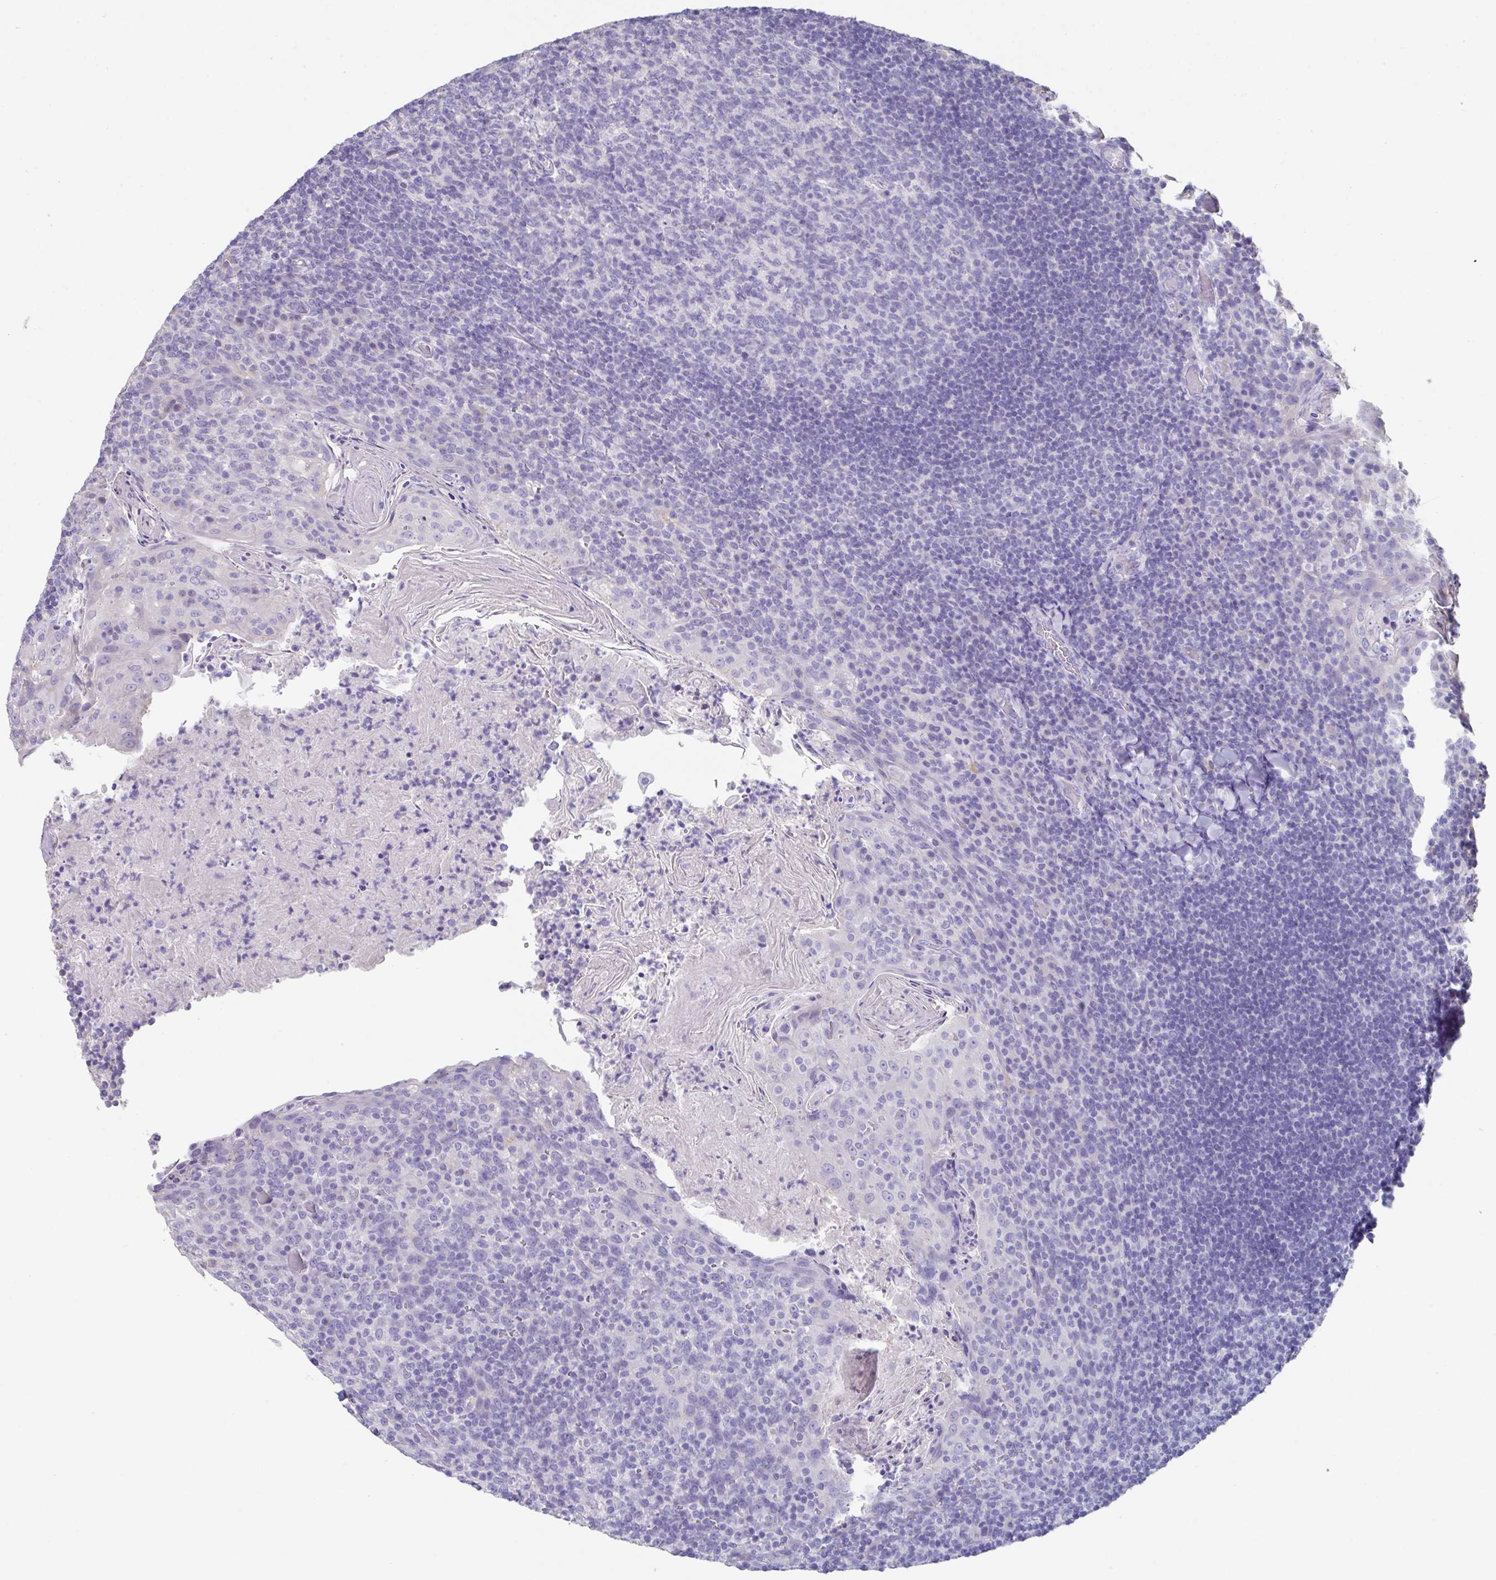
{"staining": {"intensity": "negative", "quantity": "none", "location": "none"}, "tissue": "tonsil", "cell_type": "Germinal center cells", "image_type": "normal", "snomed": [{"axis": "morphology", "description": "Normal tissue, NOS"}, {"axis": "topography", "description": "Tonsil"}], "caption": "Immunohistochemical staining of normal human tonsil exhibits no significant positivity in germinal center cells. Brightfield microscopy of immunohistochemistry stained with DAB (3,3'-diaminobenzidine) (brown) and hematoxylin (blue), captured at high magnification.", "gene": "SLC44A4", "patient": {"sex": "female", "age": 10}}